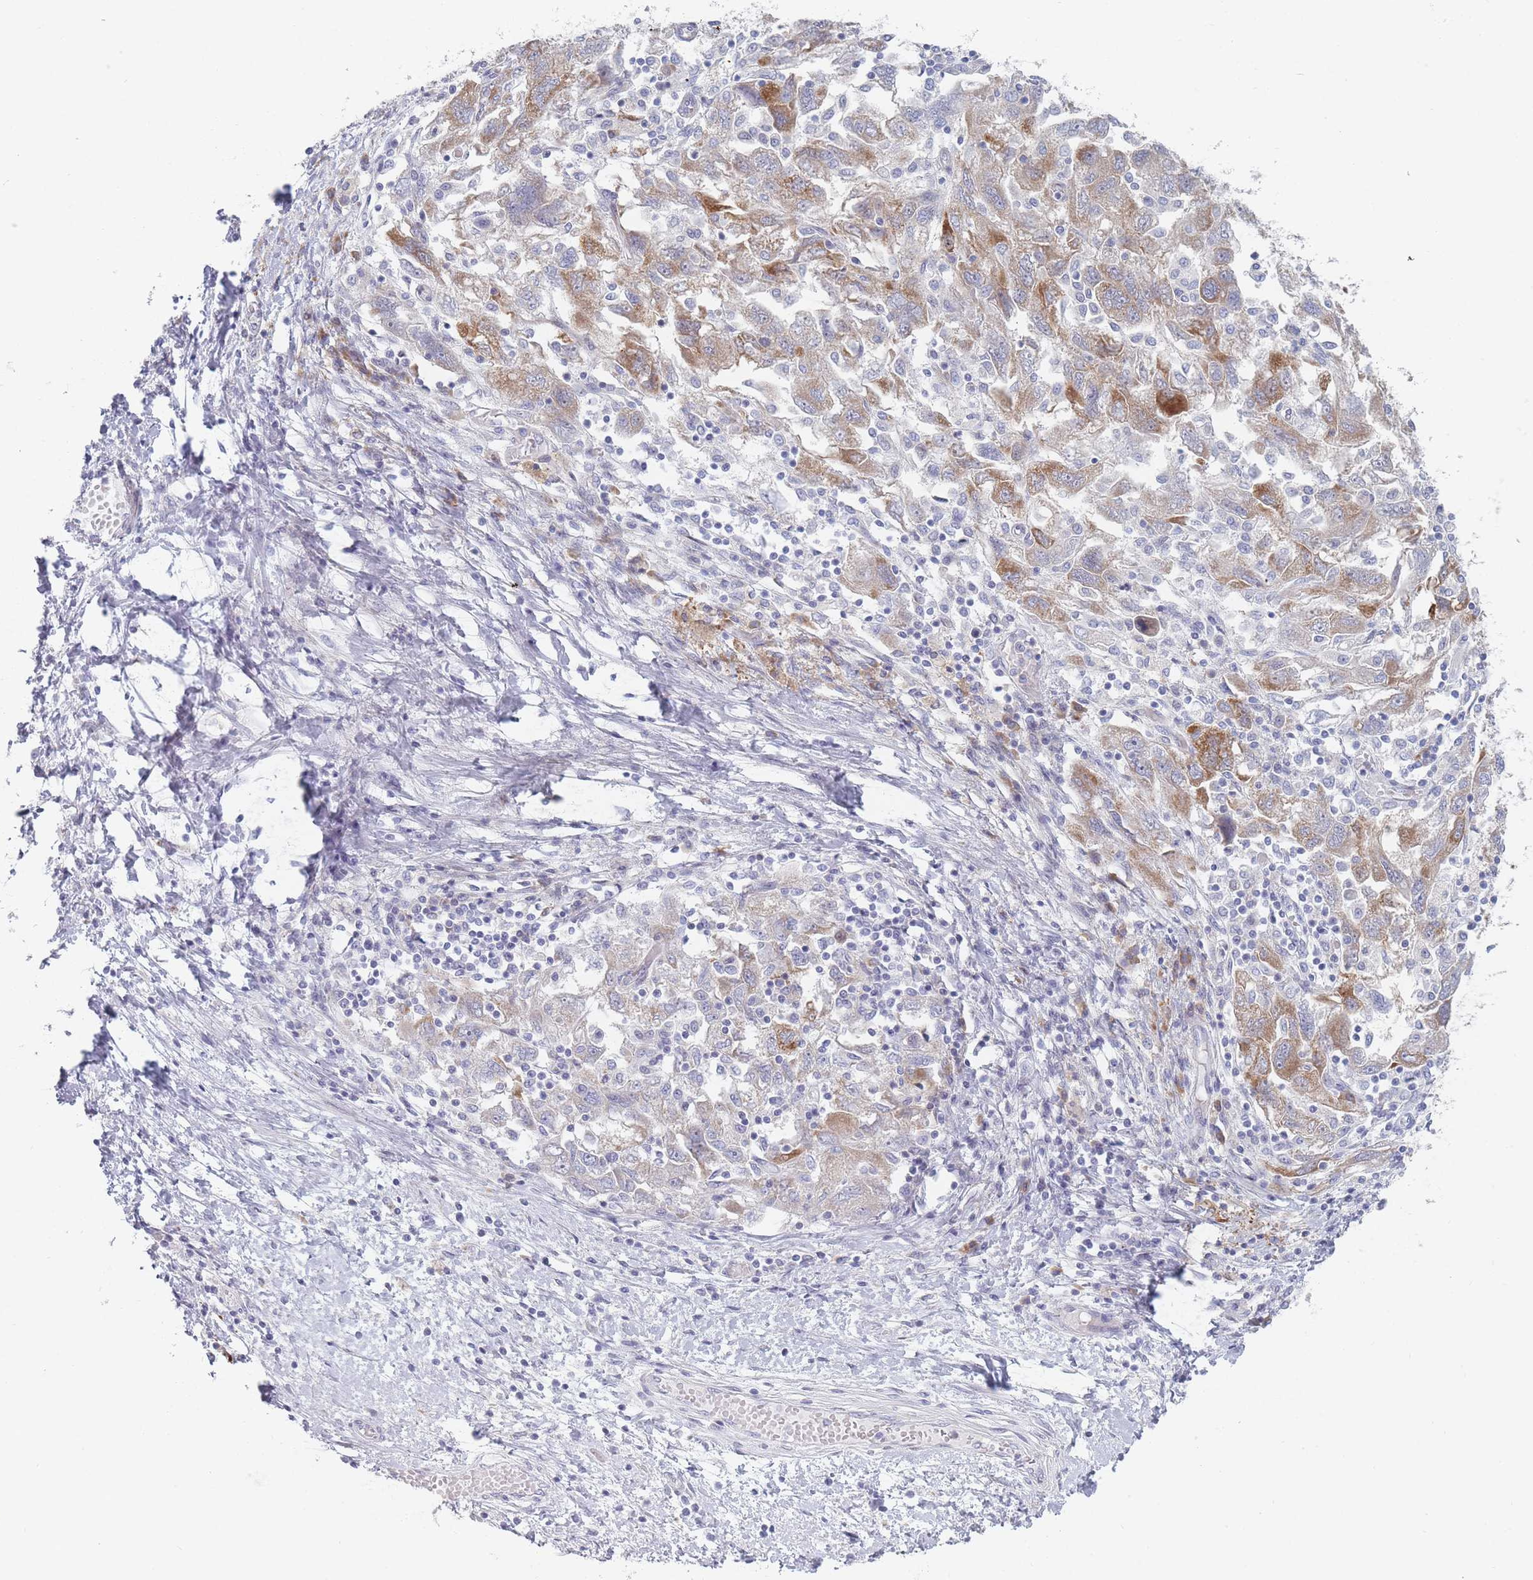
{"staining": {"intensity": "moderate", "quantity": "25%-75%", "location": "cytoplasmic/membranous"}, "tissue": "ovarian cancer", "cell_type": "Tumor cells", "image_type": "cancer", "snomed": [{"axis": "morphology", "description": "Carcinoma, NOS"}, {"axis": "morphology", "description": "Cystadenocarcinoma, serous, NOS"}, {"axis": "topography", "description": "Ovary"}], "caption": "A medium amount of moderate cytoplasmic/membranous staining is seen in approximately 25%-75% of tumor cells in ovarian cancer tissue.", "gene": "SPATS1", "patient": {"sex": "female", "age": 69}}